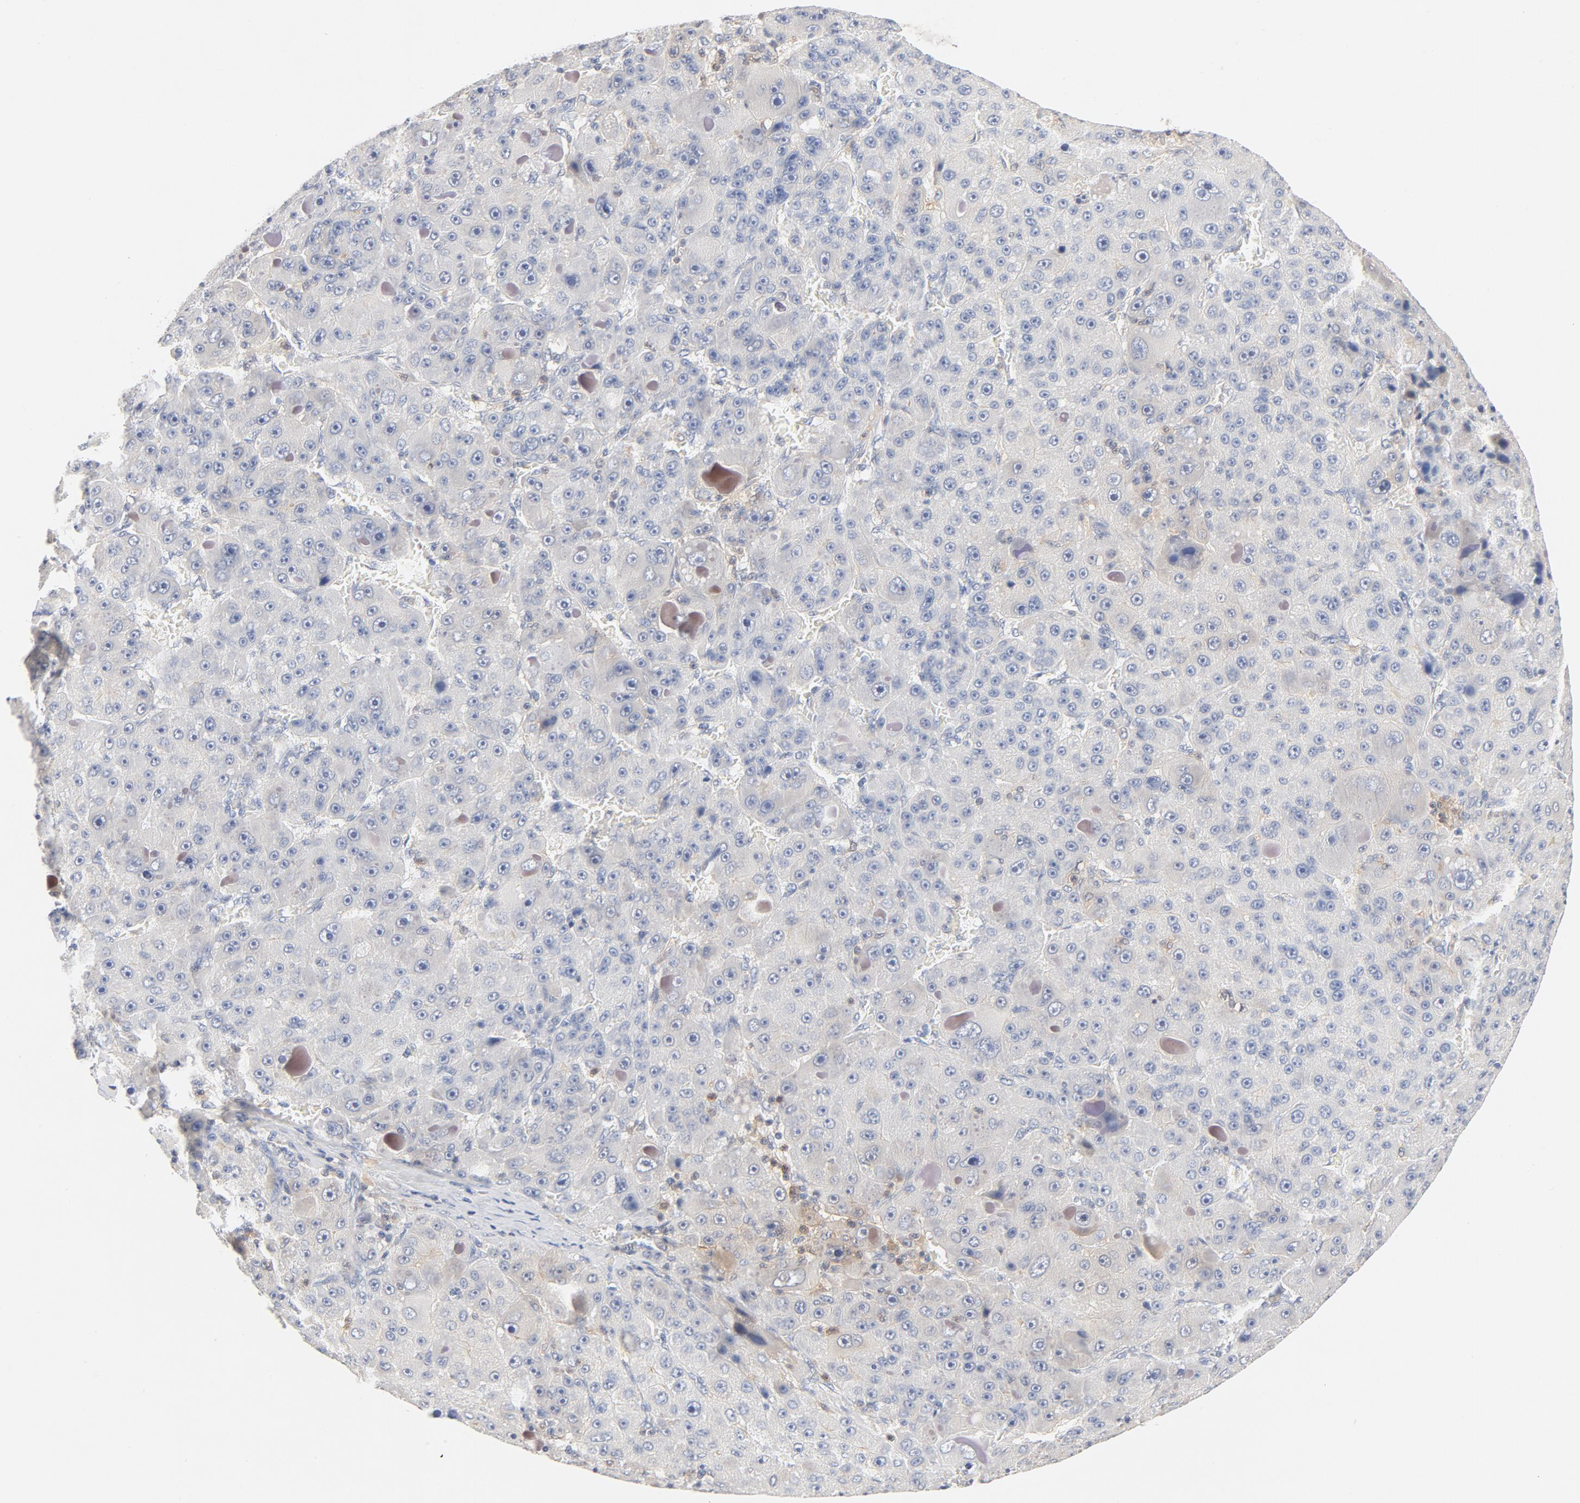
{"staining": {"intensity": "weak", "quantity": "<25%", "location": "cytoplasmic/membranous"}, "tissue": "liver cancer", "cell_type": "Tumor cells", "image_type": "cancer", "snomed": [{"axis": "morphology", "description": "Carcinoma, Hepatocellular, NOS"}, {"axis": "topography", "description": "Liver"}], "caption": "Micrograph shows no significant protein positivity in tumor cells of liver cancer.", "gene": "STAT1", "patient": {"sex": "male", "age": 76}}